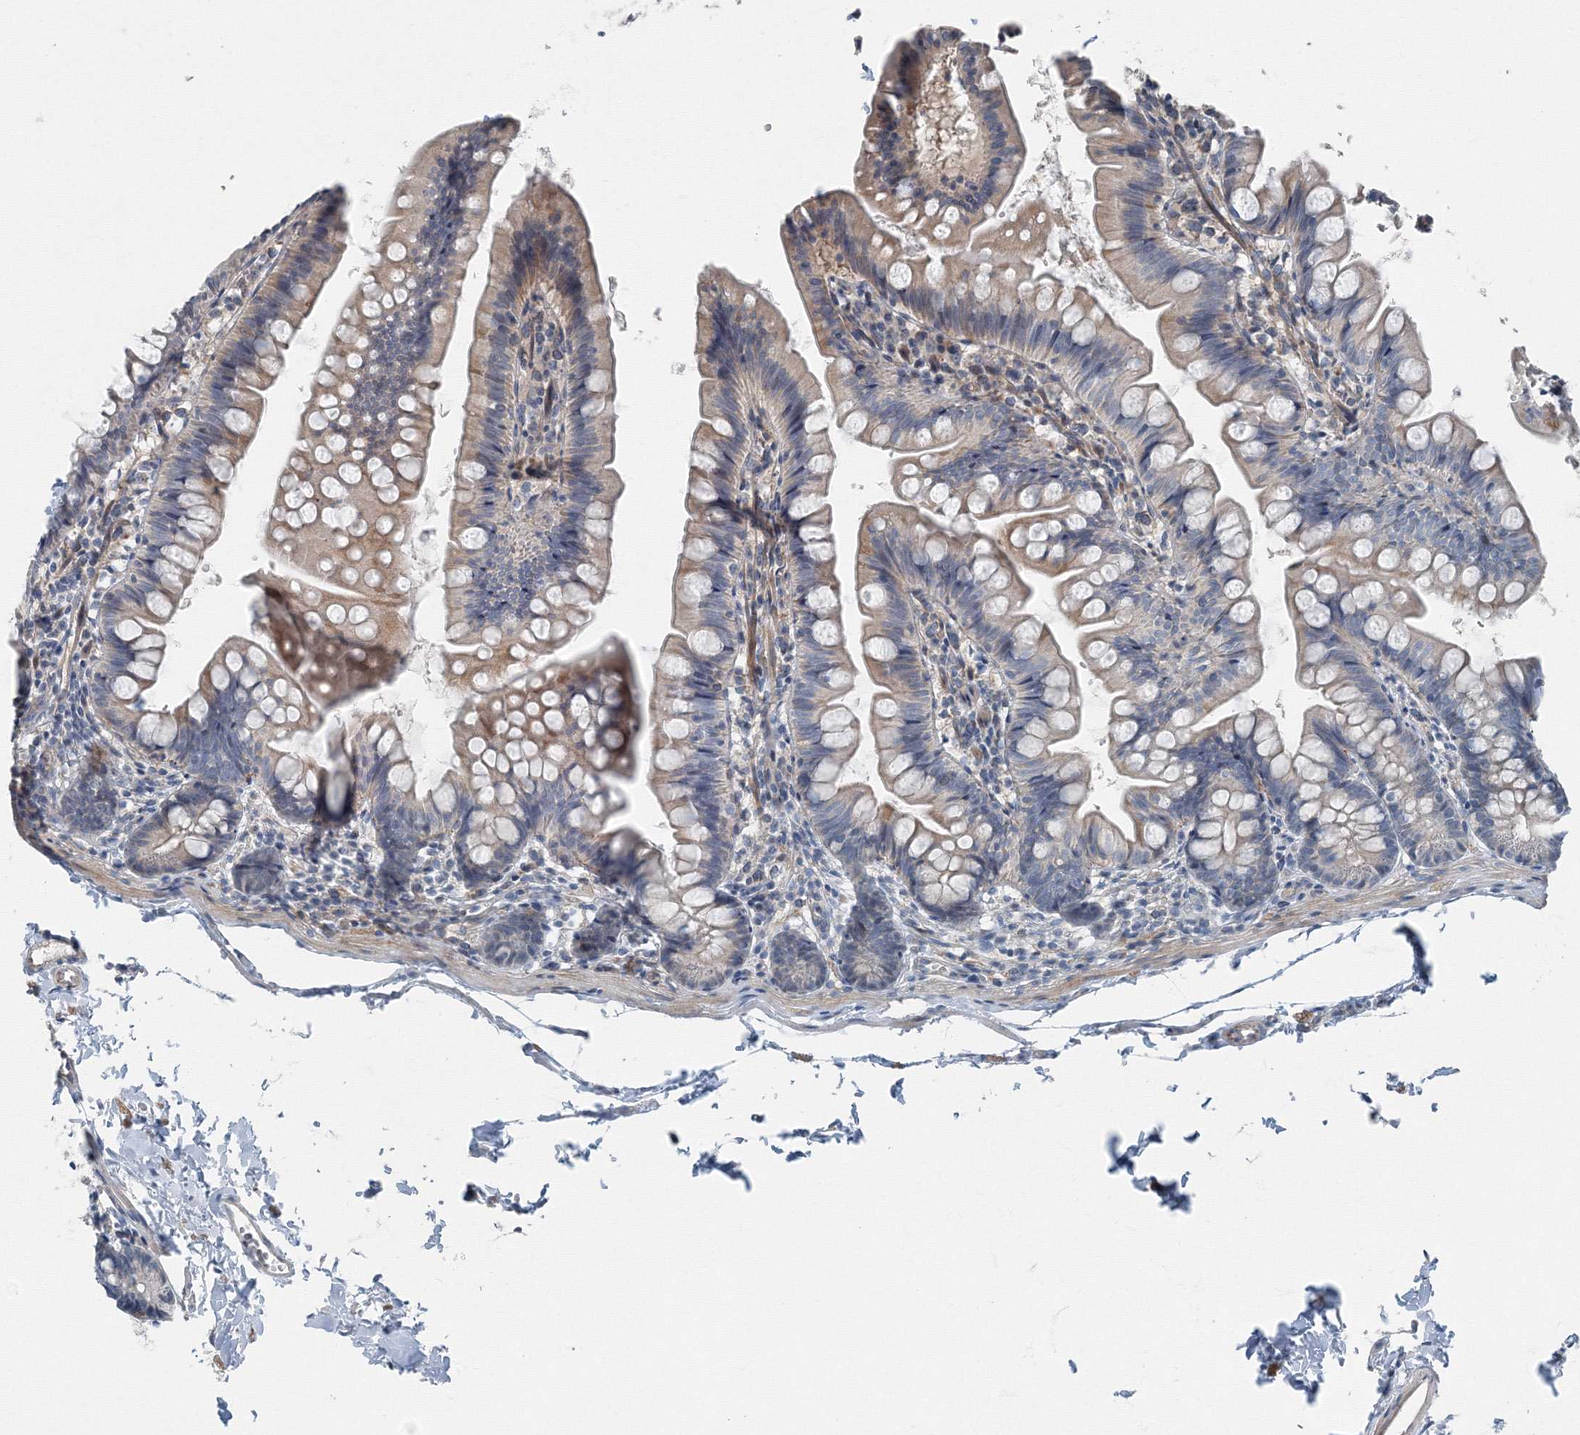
{"staining": {"intensity": "weak", "quantity": "<25%", "location": "cytoplasmic/membranous"}, "tissue": "small intestine", "cell_type": "Glandular cells", "image_type": "normal", "snomed": [{"axis": "morphology", "description": "Normal tissue, NOS"}, {"axis": "topography", "description": "Small intestine"}], "caption": "The IHC histopathology image has no significant expression in glandular cells of small intestine. (DAB (3,3'-diaminobenzidine) immunohistochemistry (IHC) with hematoxylin counter stain).", "gene": "AASDH", "patient": {"sex": "male", "age": 7}}